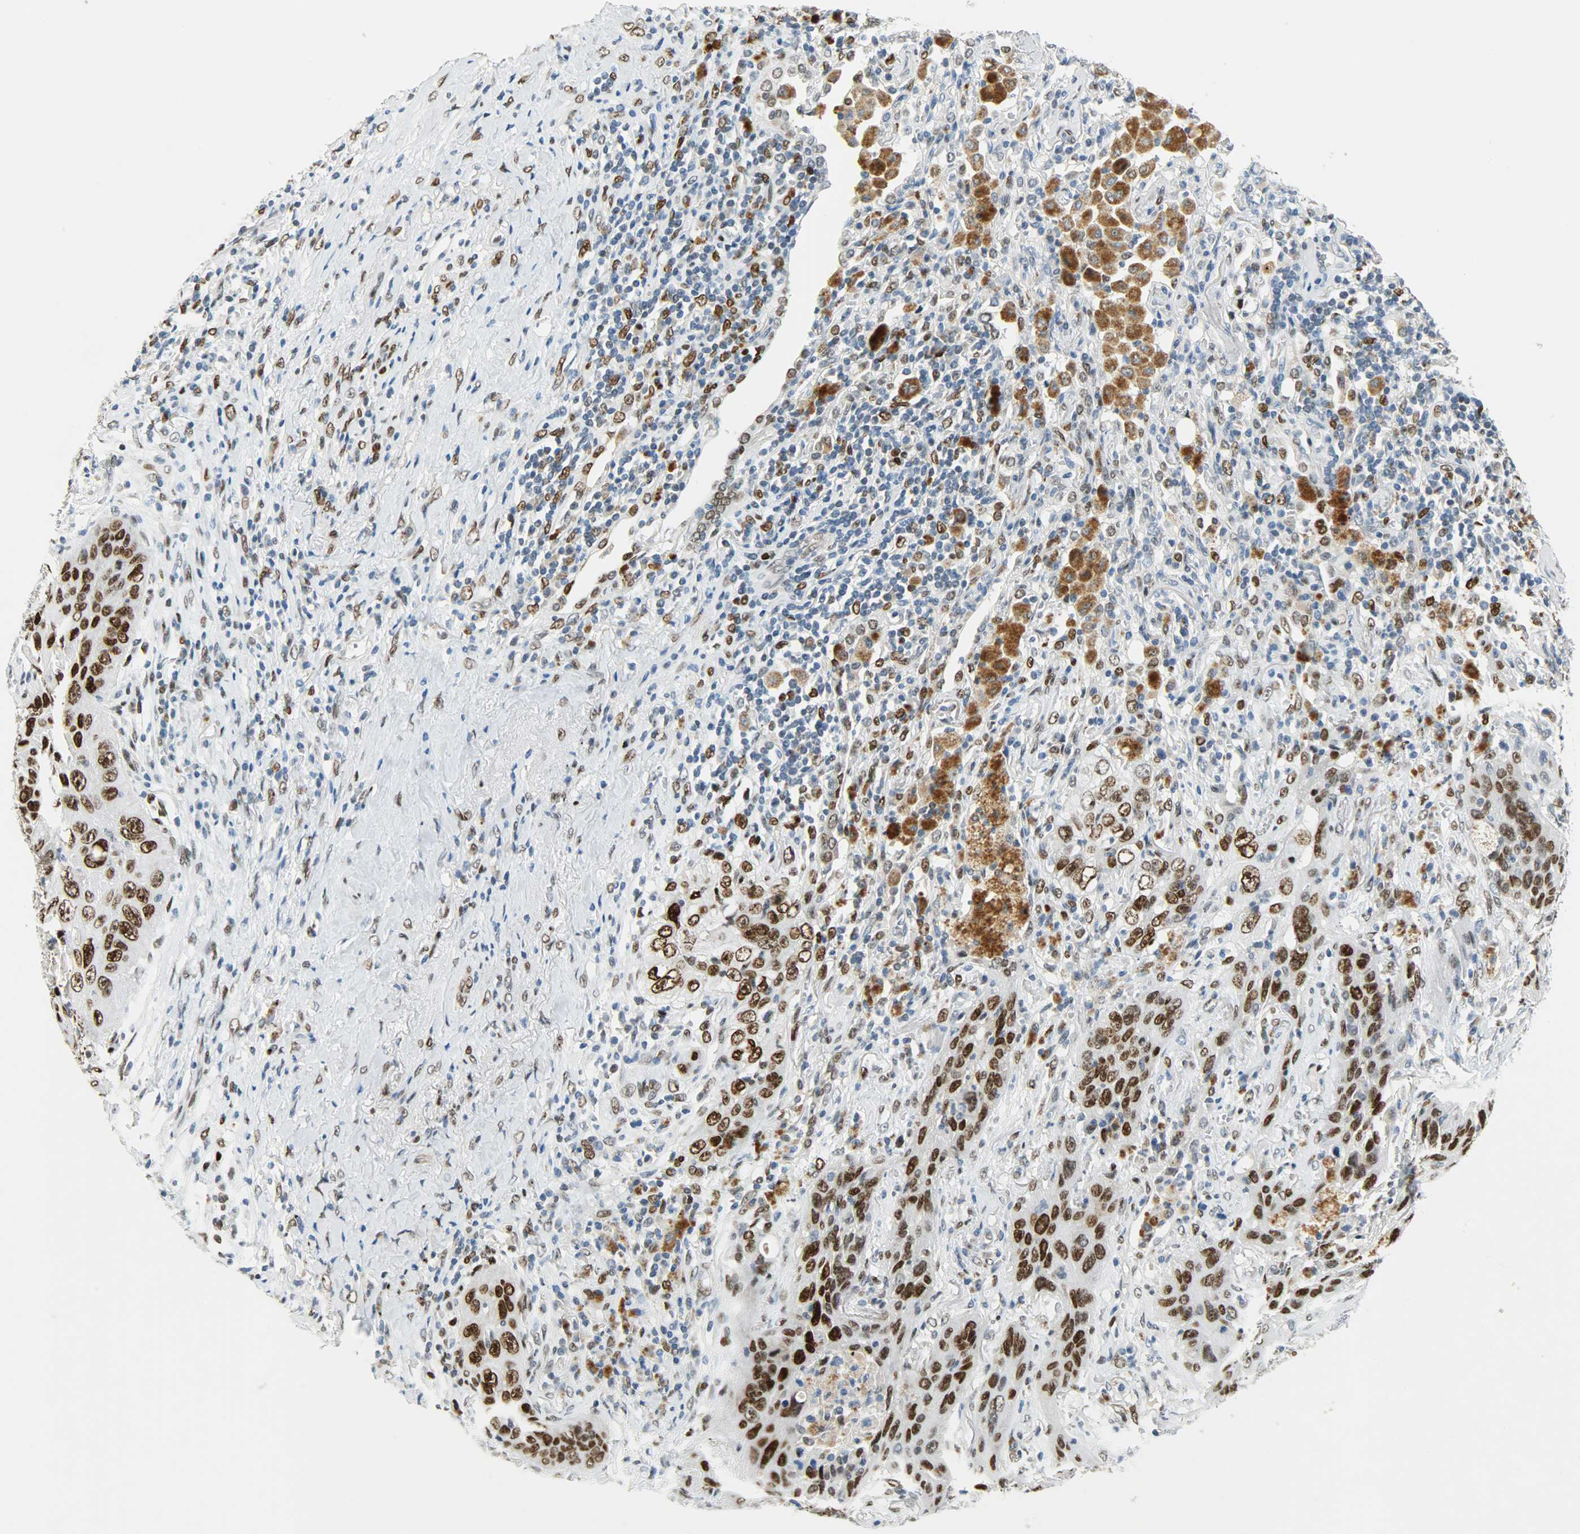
{"staining": {"intensity": "strong", "quantity": ">75%", "location": "nuclear"}, "tissue": "lung cancer", "cell_type": "Tumor cells", "image_type": "cancer", "snomed": [{"axis": "morphology", "description": "Squamous cell carcinoma, NOS"}, {"axis": "topography", "description": "Lung"}], "caption": "A micrograph of lung cancer stained for a protein displays strong nuclear brown staining in tumor cells.", "gene": "JUNB", "patient": {"sex": "female", "age": 67}}